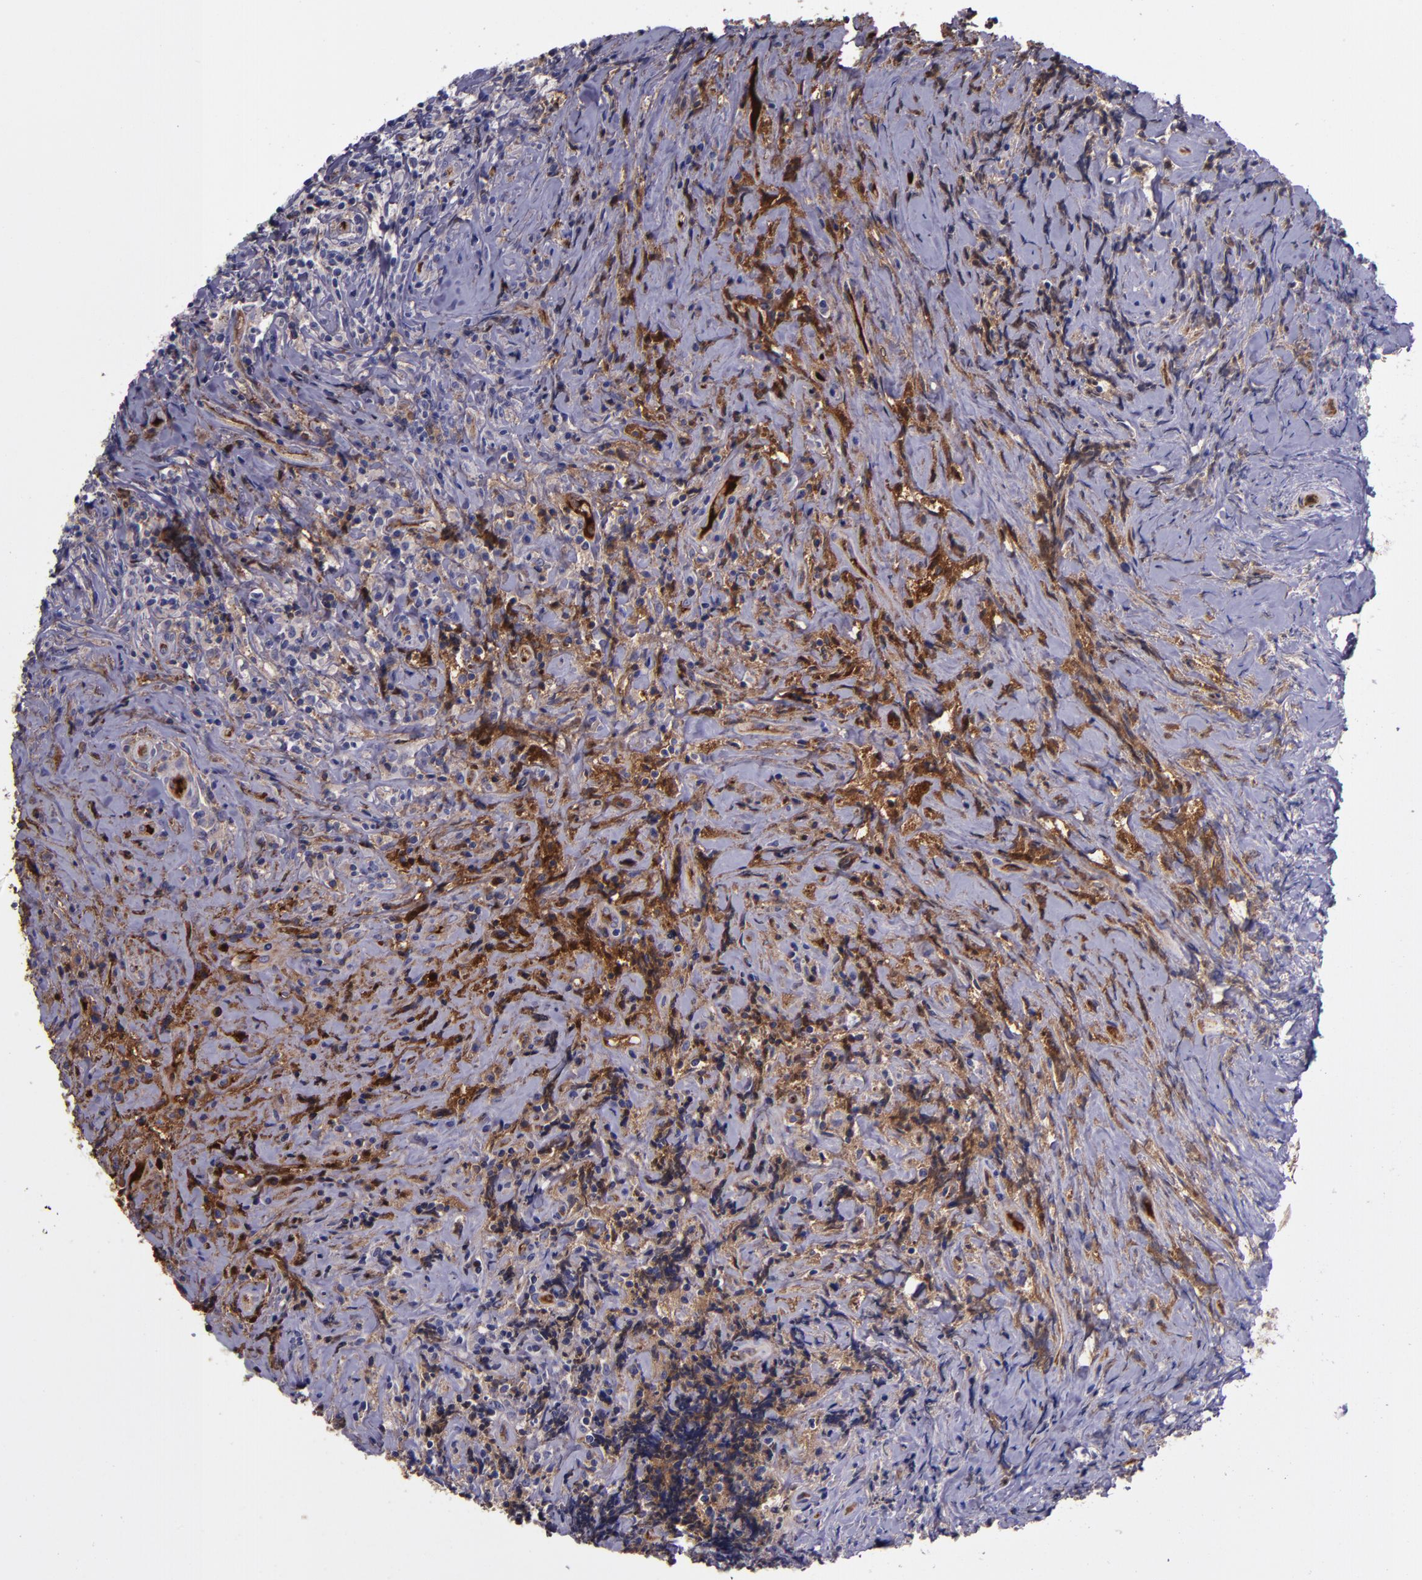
{"staining": {"intensity": "negative", "quantity": "none", "location": "none"}, "tissue": "lymphoma", "cell_type": "Tumor cells", "image_type": "cancer", "snomed": [{"axis": "morphology", "description": "Hodgkin's disease, NOS"}, {"axis": "topography", "description": "Lymph node"}], "caption": "High magnification brightfield microscopy of Hodgkin's disease stained with DAB (brown) and counterstained with hematoxylin (blue): tumor cells show no significant positivity. (DAB immunohistochemistry (IHC), high magnification).", "gene": "A2M", "patient": {"sex": "female", "age": 25}}